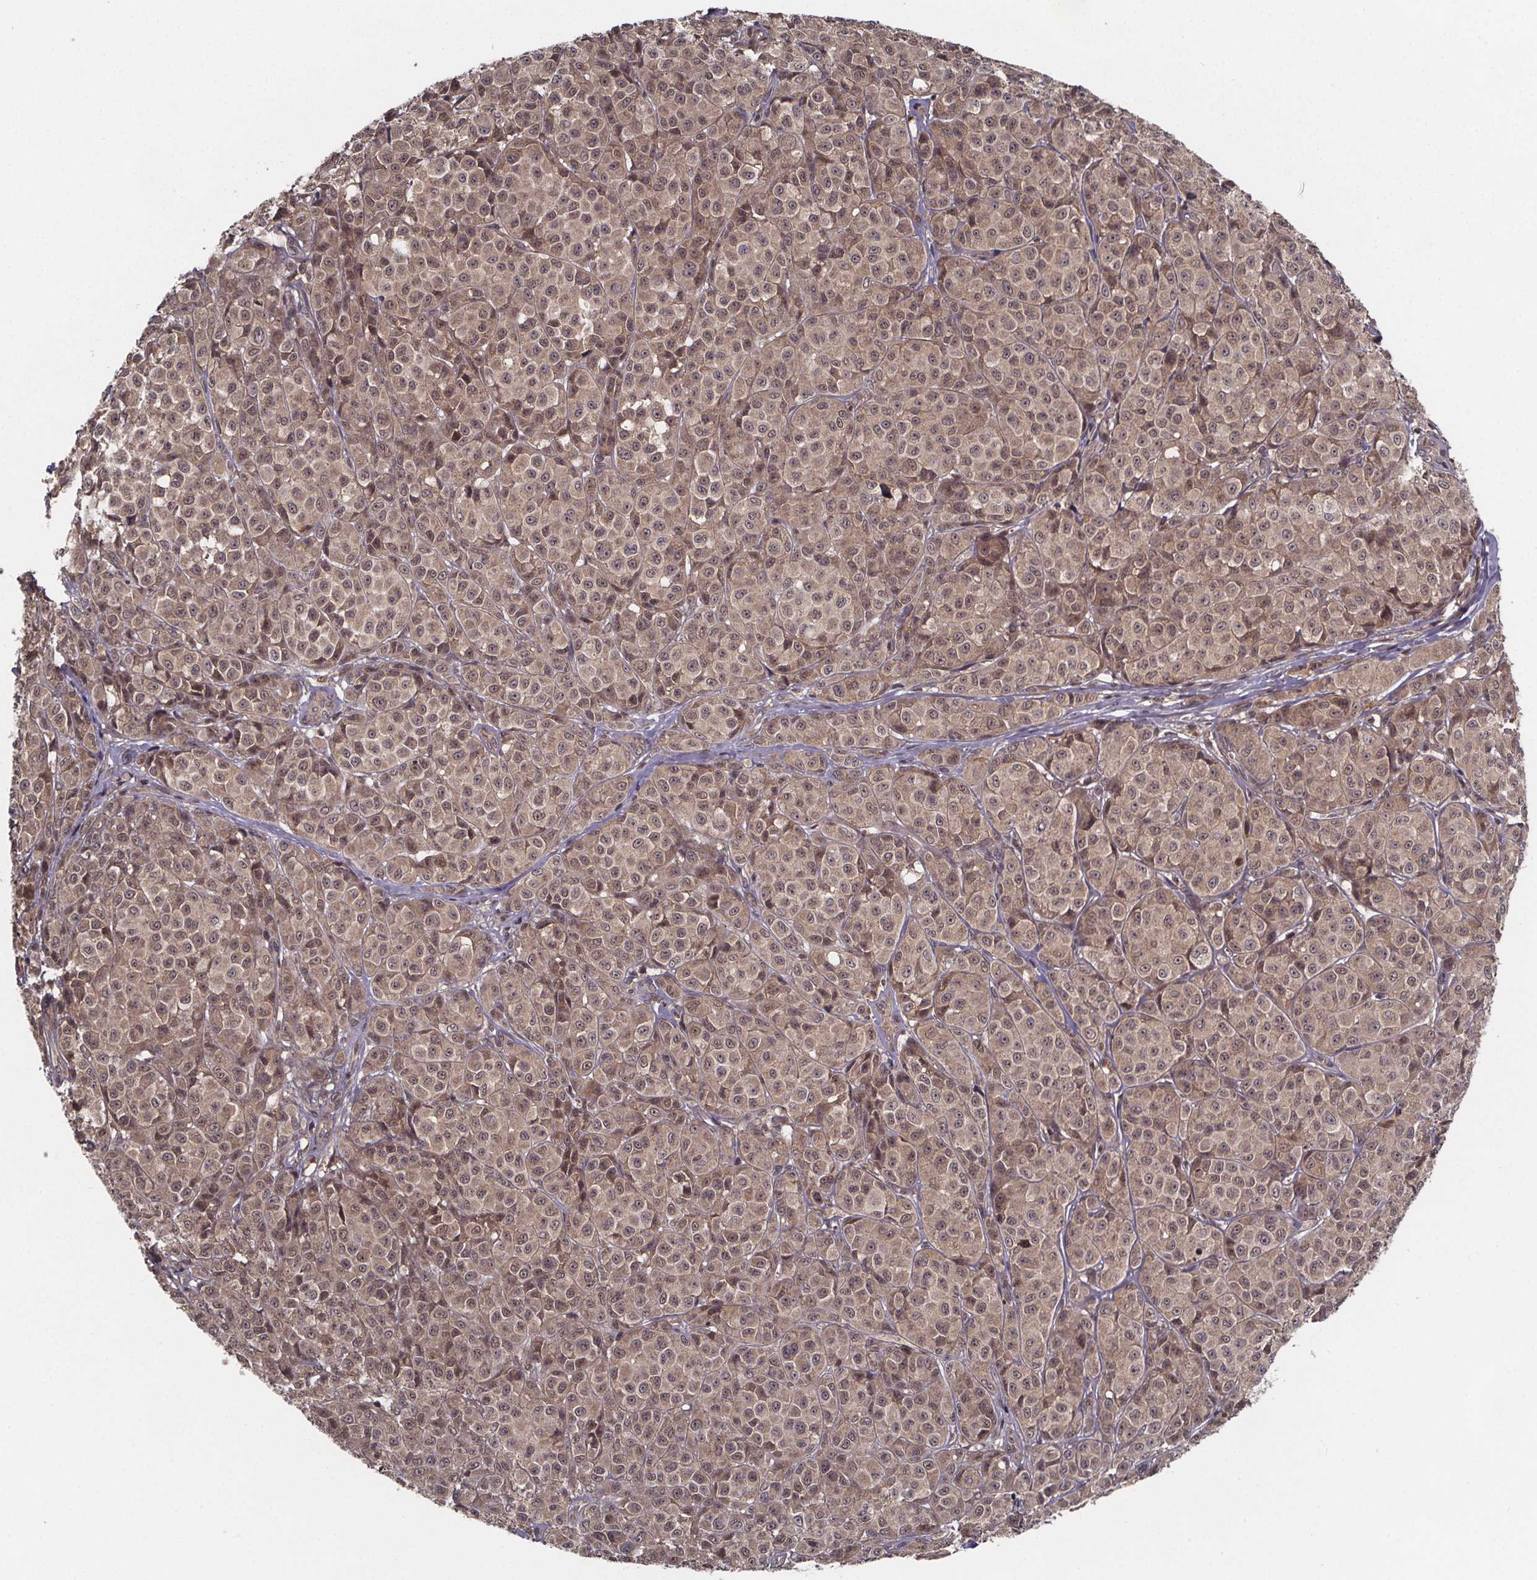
{"staining": {"intensity": "weak", "quantity": ">75%", "location": "cytoplasmic/membranous,nuclear"}, "tissue": "melanoma", "cell_type": "Tumor cells", "image_type": "cancer", "snomed": [{"axis": "morphology", "description": "Malignant melanoma, NOS"}, {"axis": "topography", "description": "Skin"}], "caption": "There is low levels of weak cytoplasmic/membranous and nuclear positivity in tumor cells of malignant melanoma, as demonstrated by immunohistochemical staining (brown color).", "gene": "FN3KRP", "patient": {"sex": "male", "age": 89}}